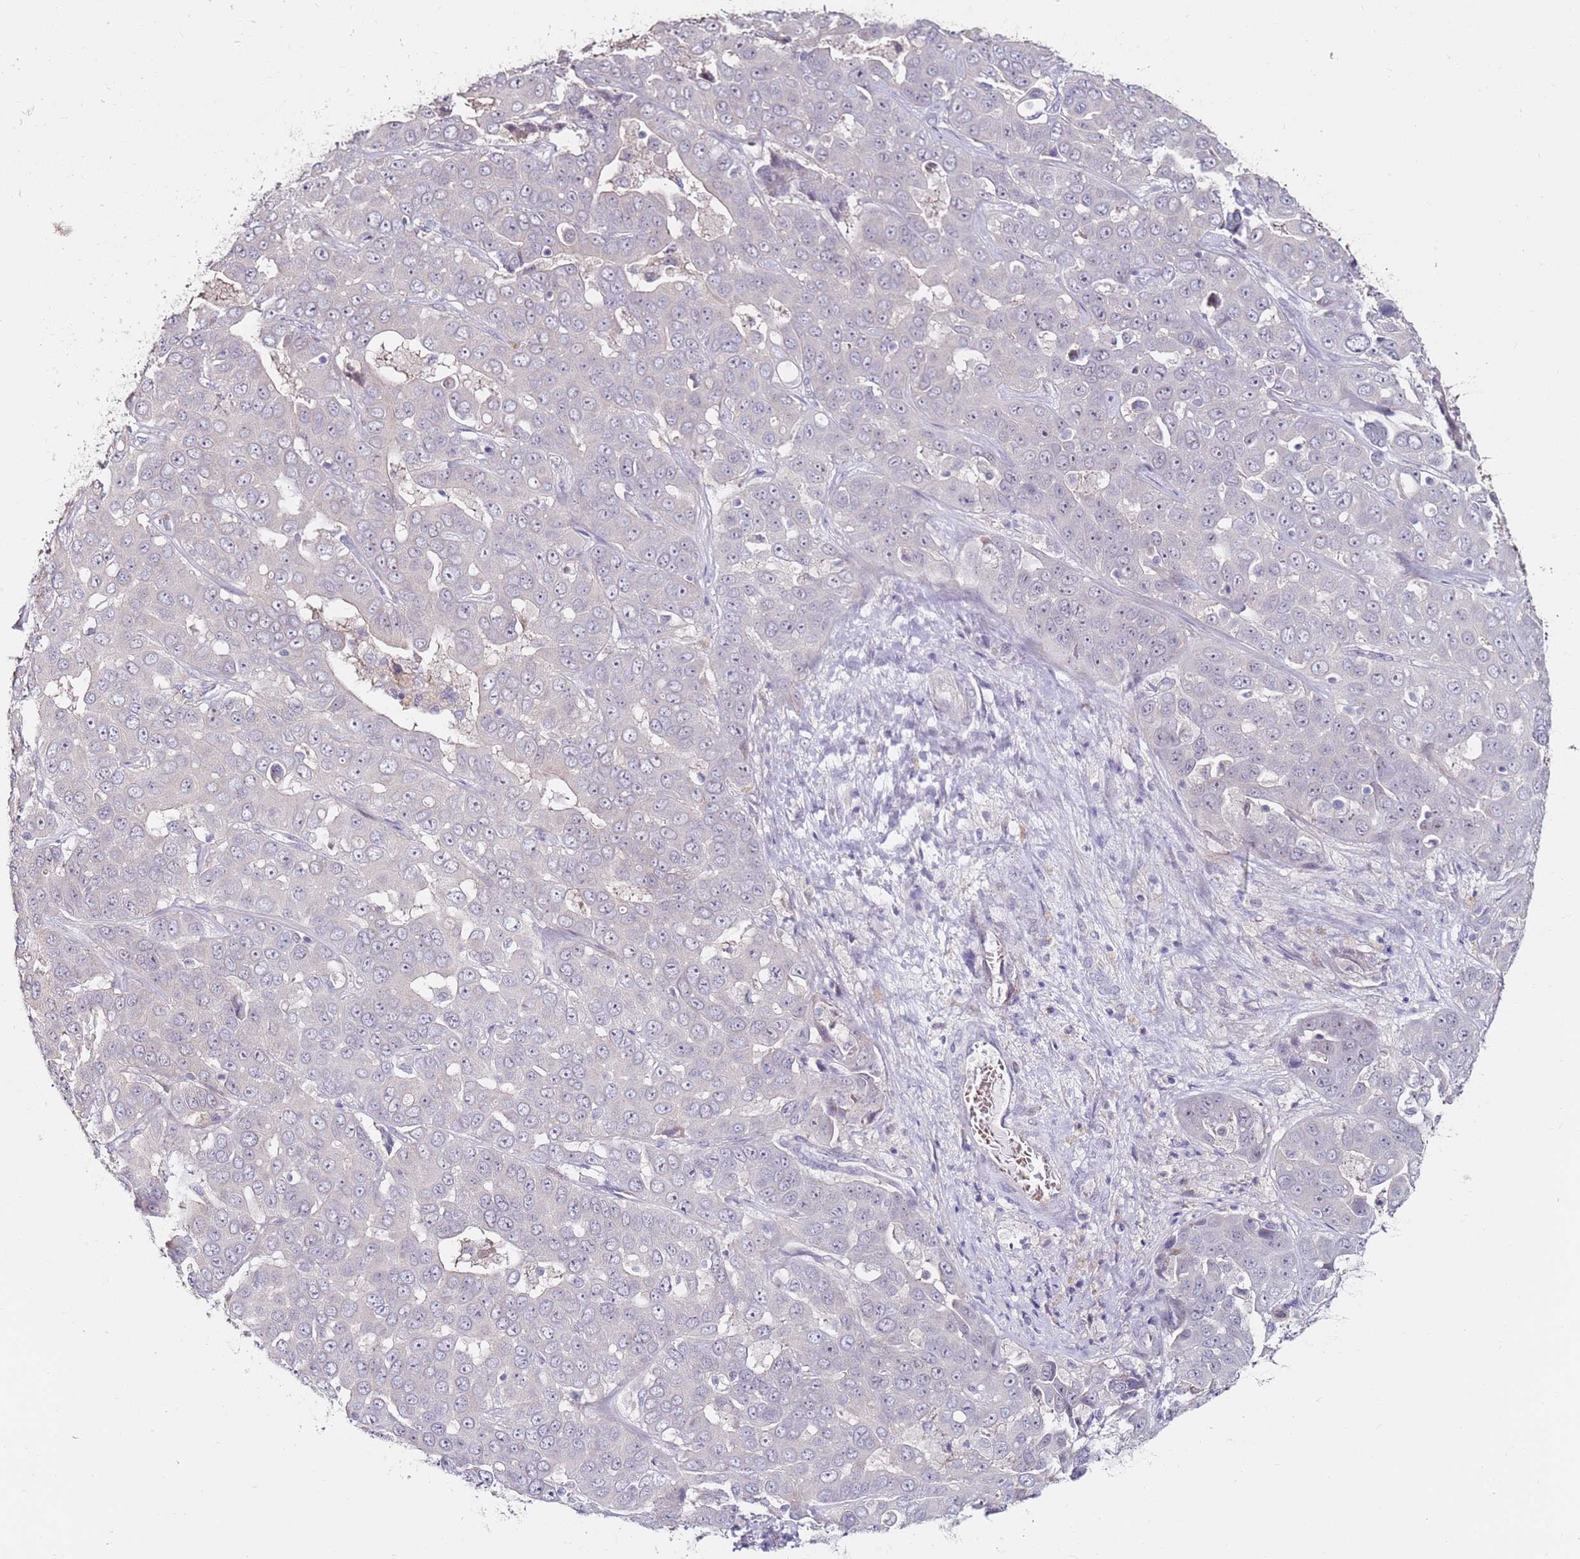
{"staining": {"intensity": "negative", "quantity": "none", "location": "none"}, "tissue": "liver cancer", "cell_type": "Tumor cells", "image_type": "cancer", "snomed": [{"axis": "morphology", "description": "Cholangiocarcinoma"}, {"axis": "topography", "description": "Liver"}], "caption": "Tumor cells are negative for brown protein staining in liver cancer.", "gene": "RARS2", "patient": {"sex": "female", "age": 52}}